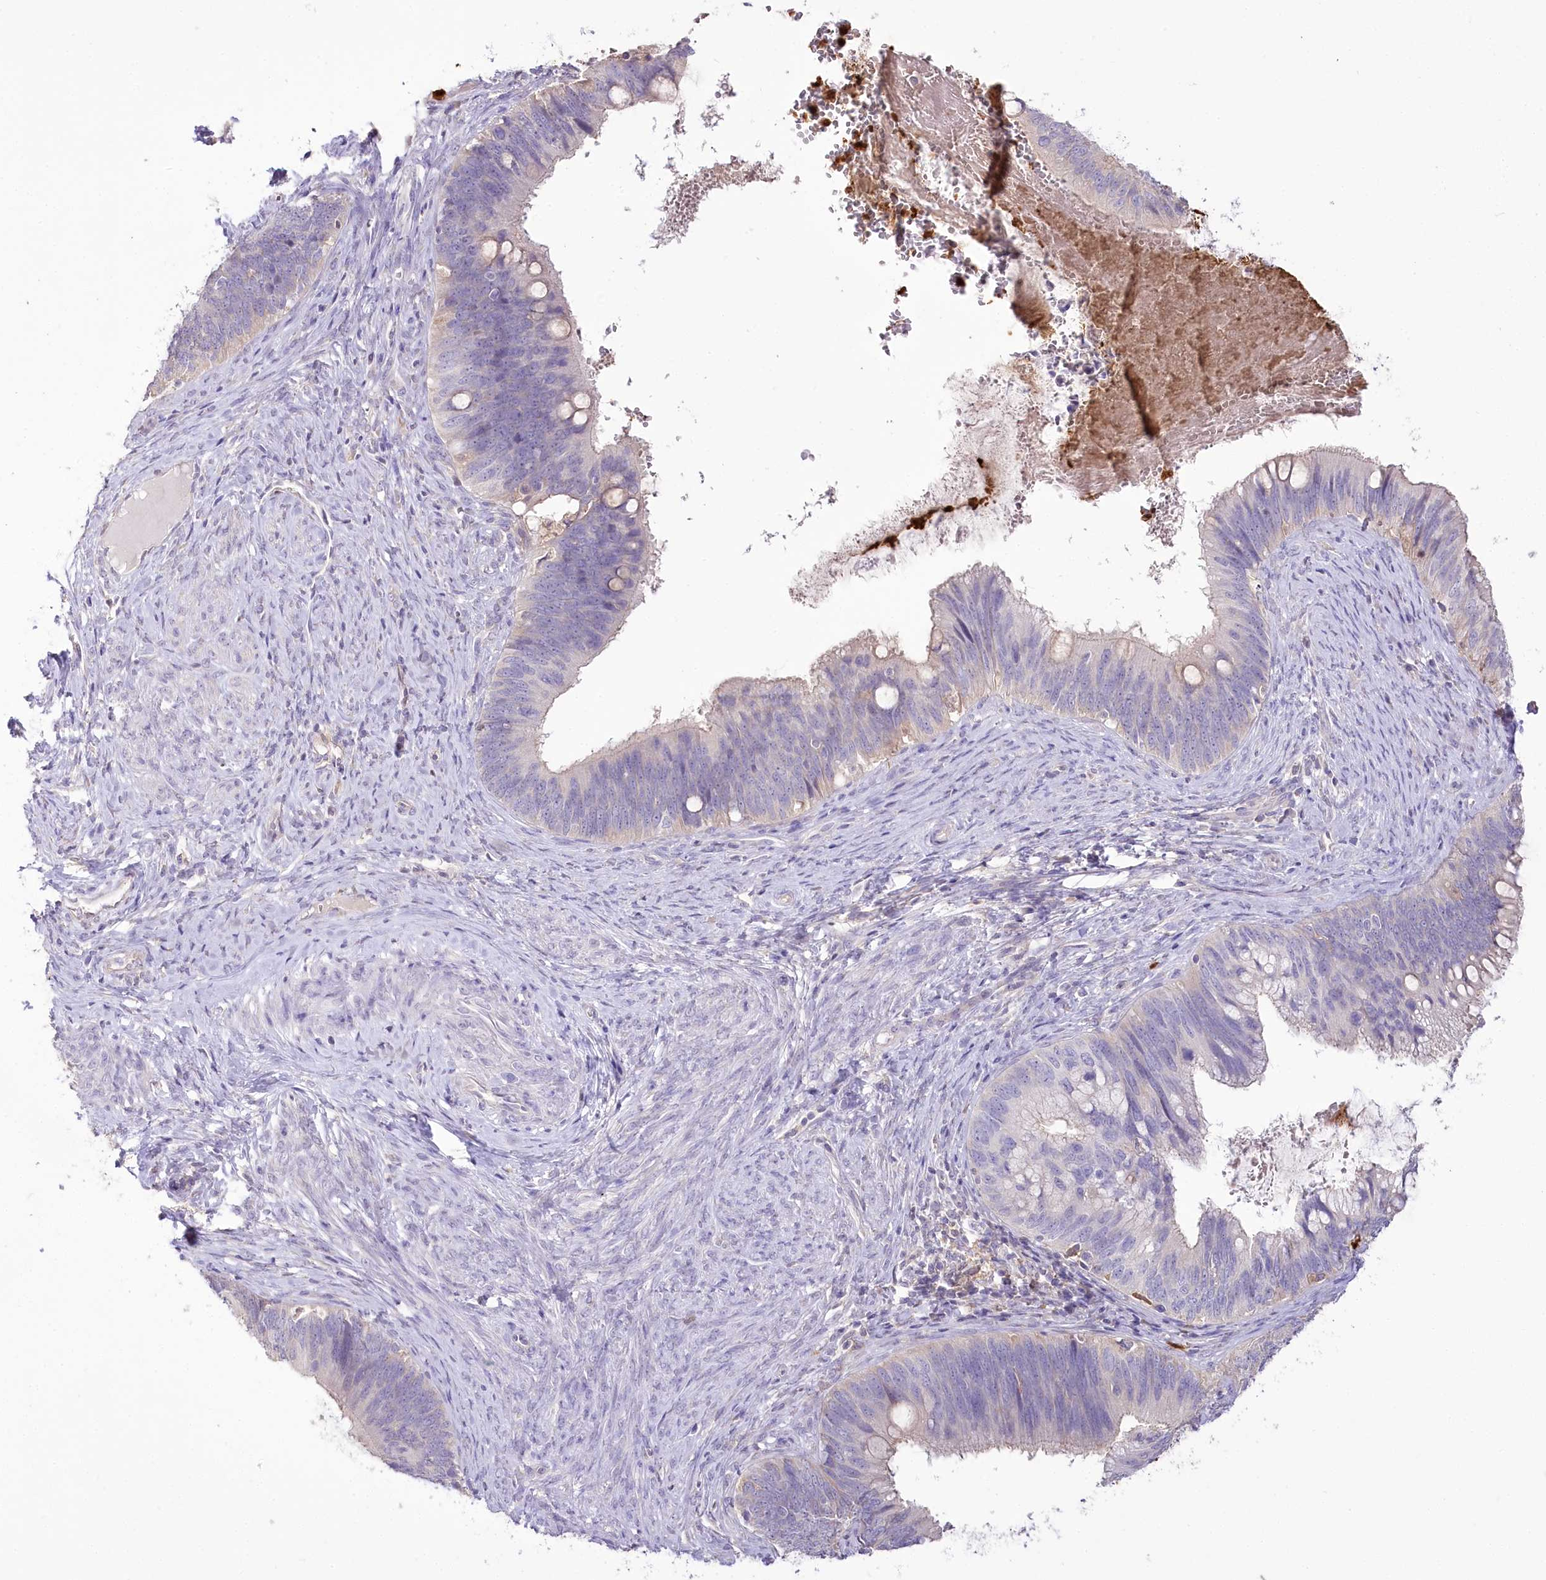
{"staining": {"intensity": "negative", "quantity": "none", "location": "none"}, "tissue": "cervical cancer", "cell_type": "Tumor cells", "image_type": "cancer", "snomed": [{"axis": "morphology", "description": "Adenocarcinoma, NOS"}, {"axis": "topography", "description": "Cervix"}], "caption": "IHC image of neoplastic tissue: adenocarcinoma (cervical) stained with DAB reveals no significant protein staining in tumor cells.", "gene": "DPYD", "patient": {"sex": "female", "age": 42}}